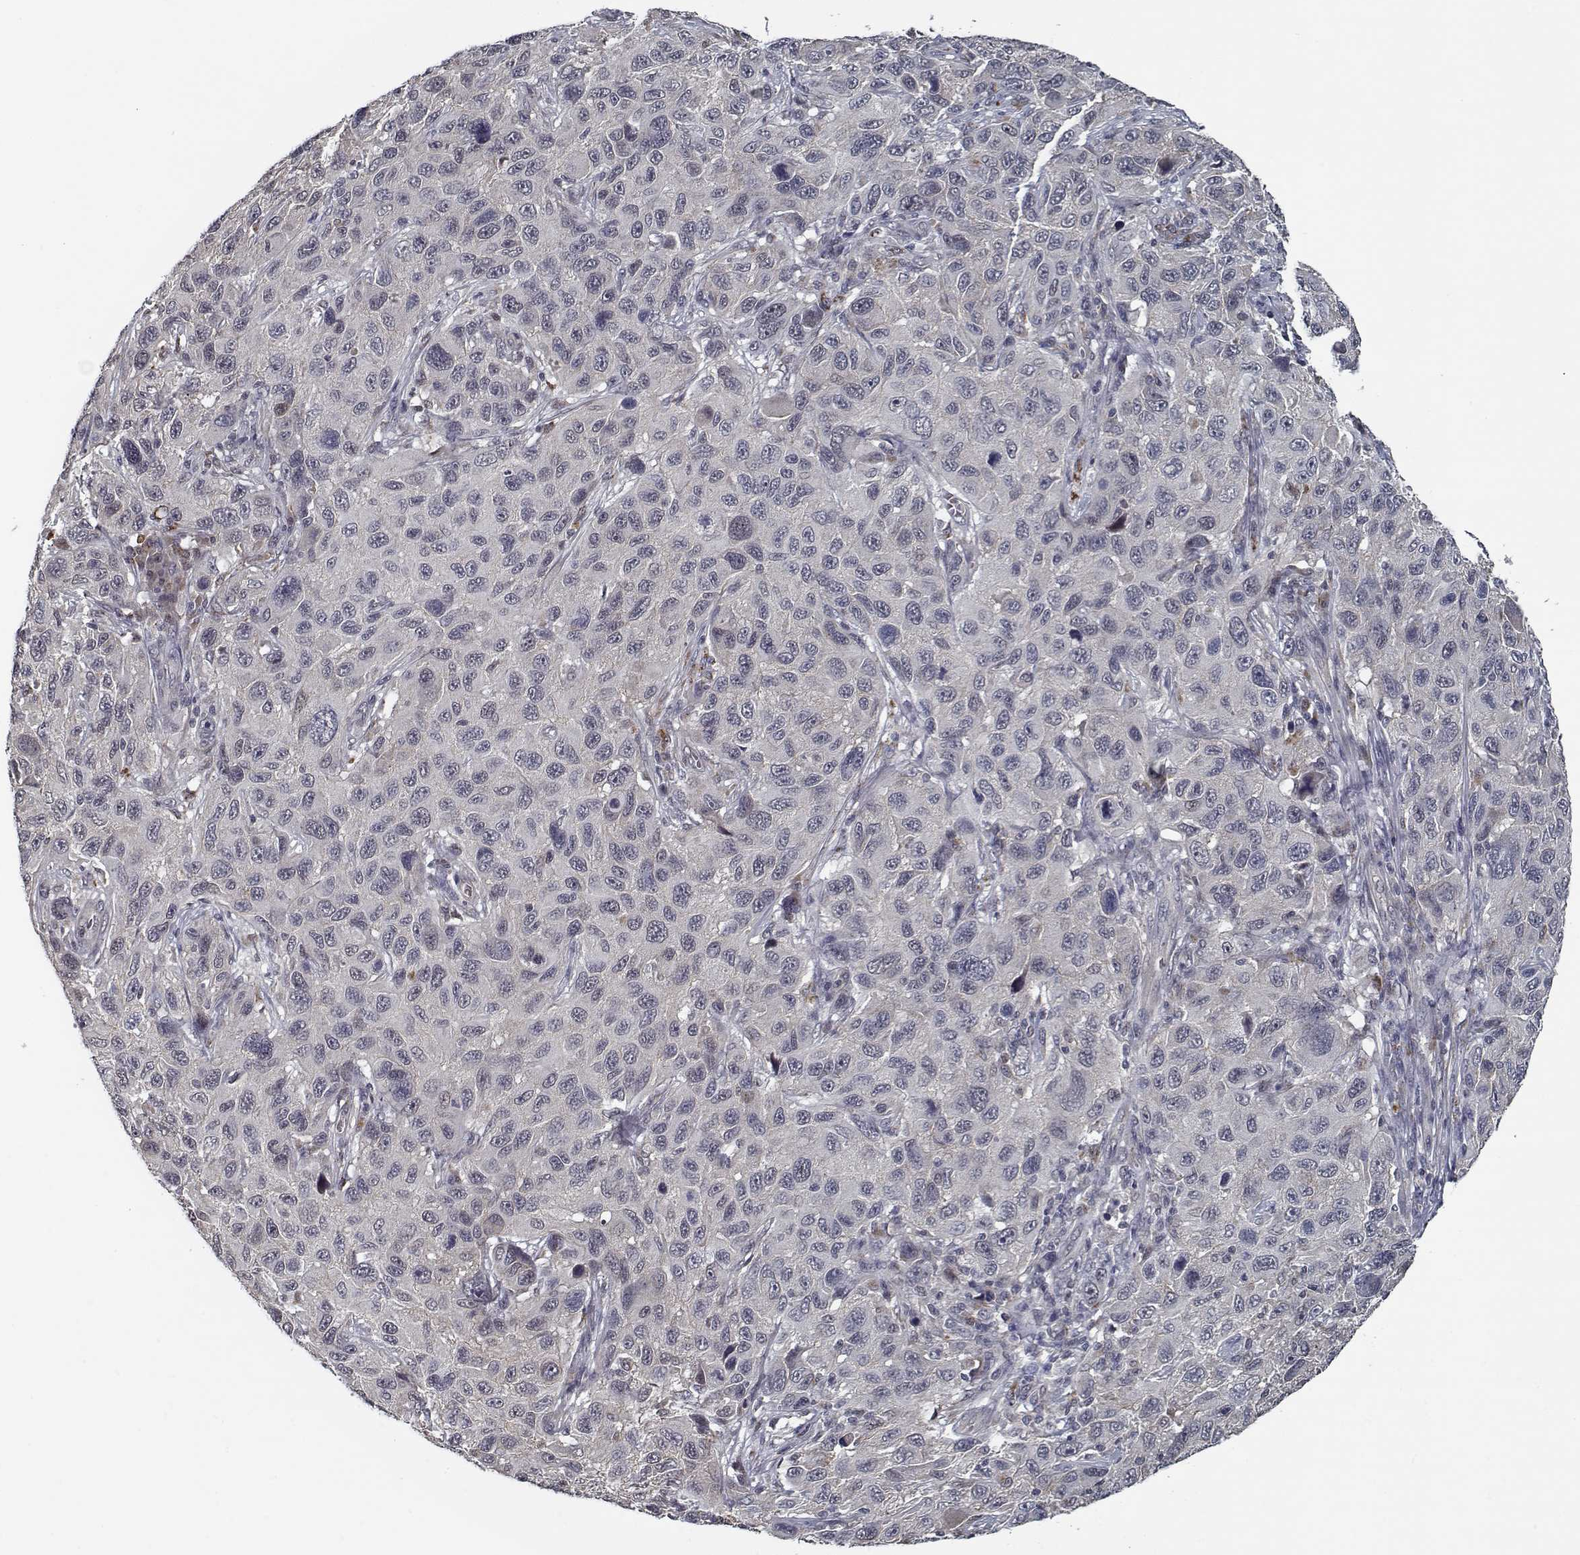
{"staining": {"intensity": "negative", "quantity": "none", "location": "none"}, "tissue": "melanoma", "cell_type": "Tumor cells", "image_type": "cancer", "snomed": [{"axis": "morphology", "description": "Malignant melanoma, NOS"}, {"axis": "topography", "description": "Skin"}], "caption": "The micrograph demonstrates no significant expression in tumor cells of melanoma.", "gene": "NLK", "patient": {"sex": "male", "age": 53}}